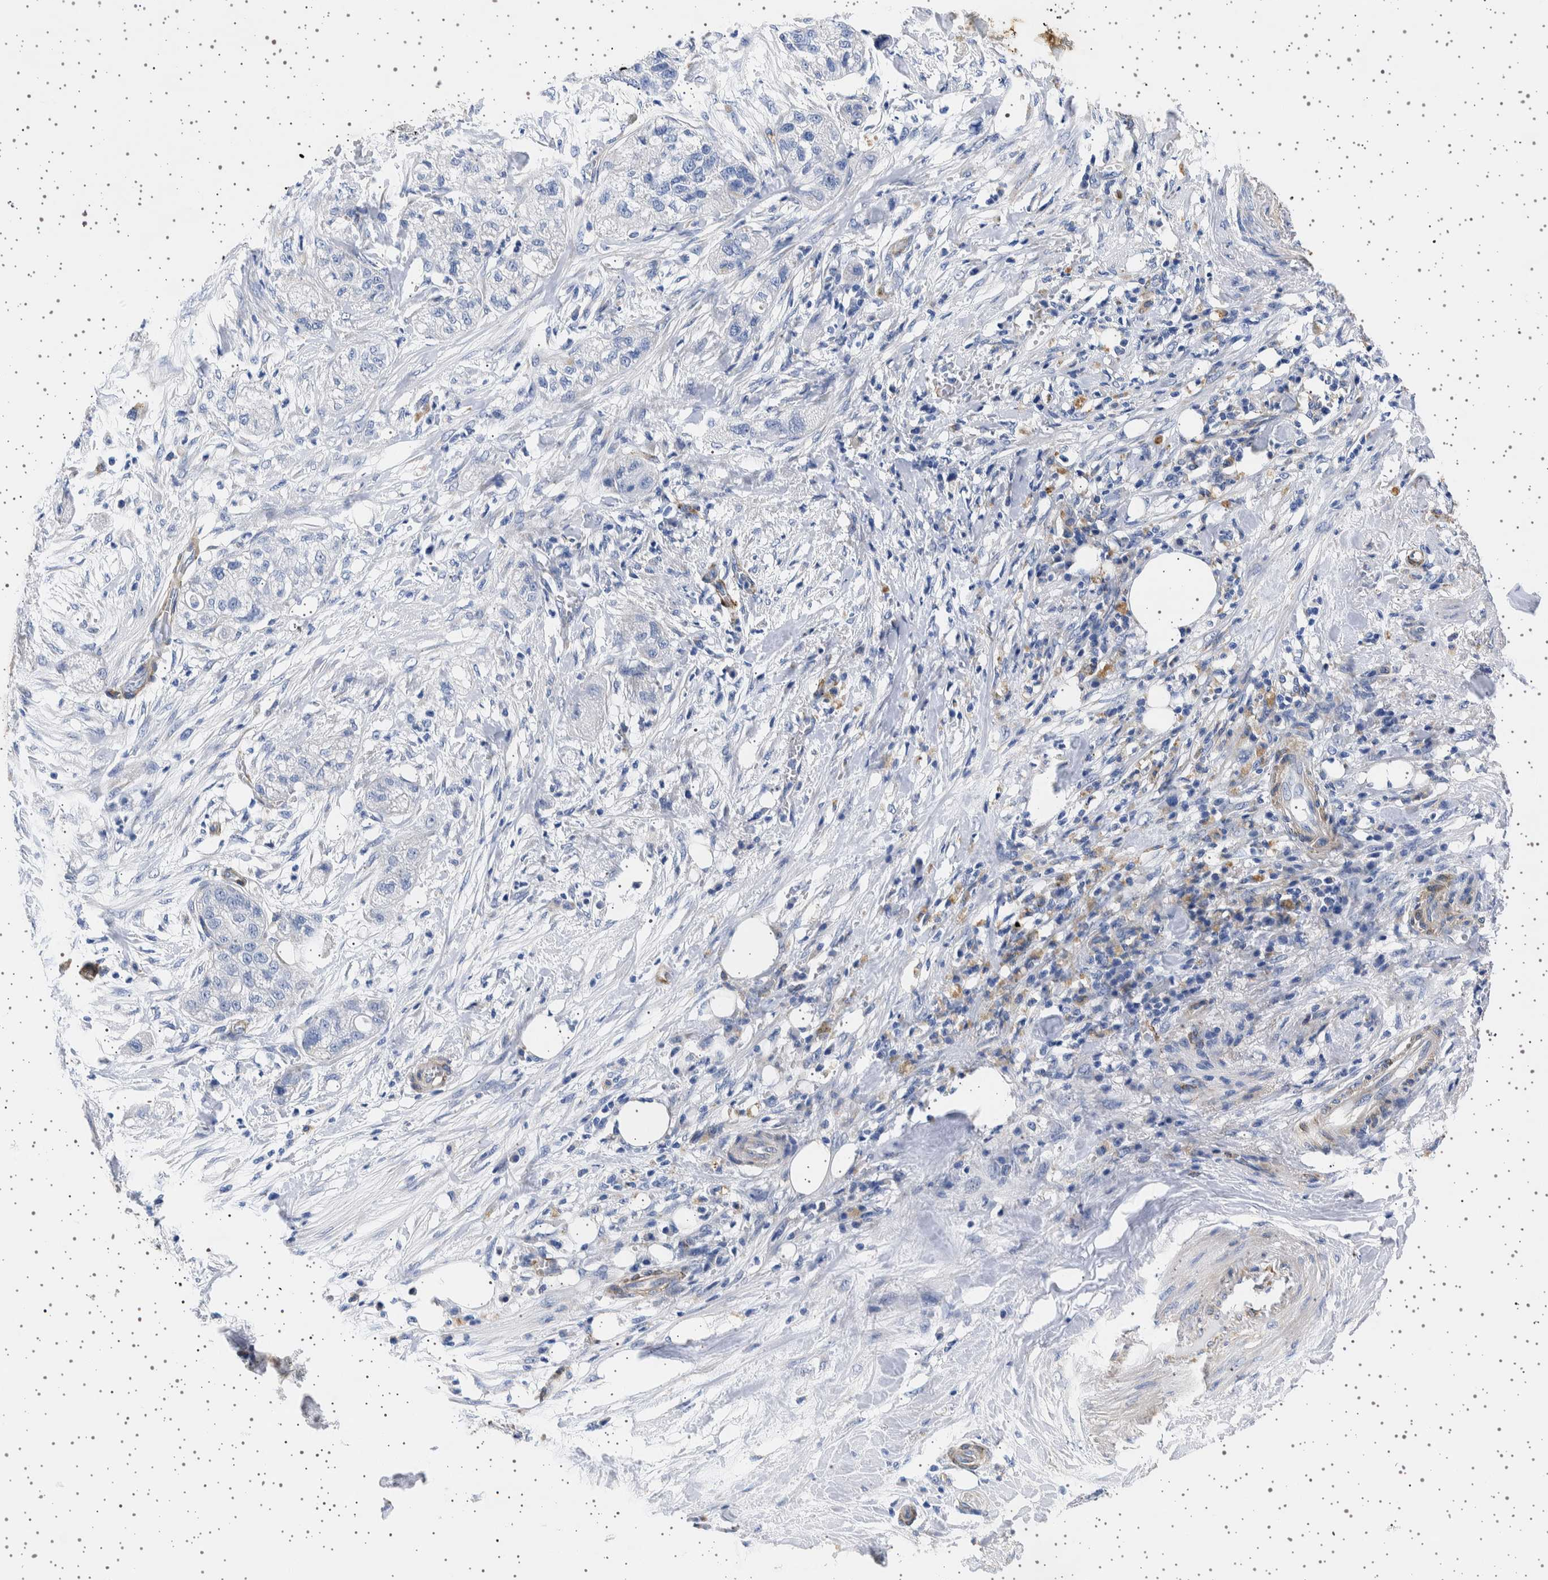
{"staining": {"intensity": "negative", "quantity": "none", "location": "none"}, "tissue": "pancreatic cancer", "cell_type": "Tumor cells", "image_type": "cancer", "snomed": [{"axis": "morphology", "description": "Adenocarcinoma, NOS"}, {"axis": "topography", "description": "Pancreas"}], "caption": "IHC photomicrograph of pancreatic cancer stained for a protein (brown), which displays no staining in tumor cells.", "gene": "SEPTIN4", "patient": {"sex": "female", "age": 78}}